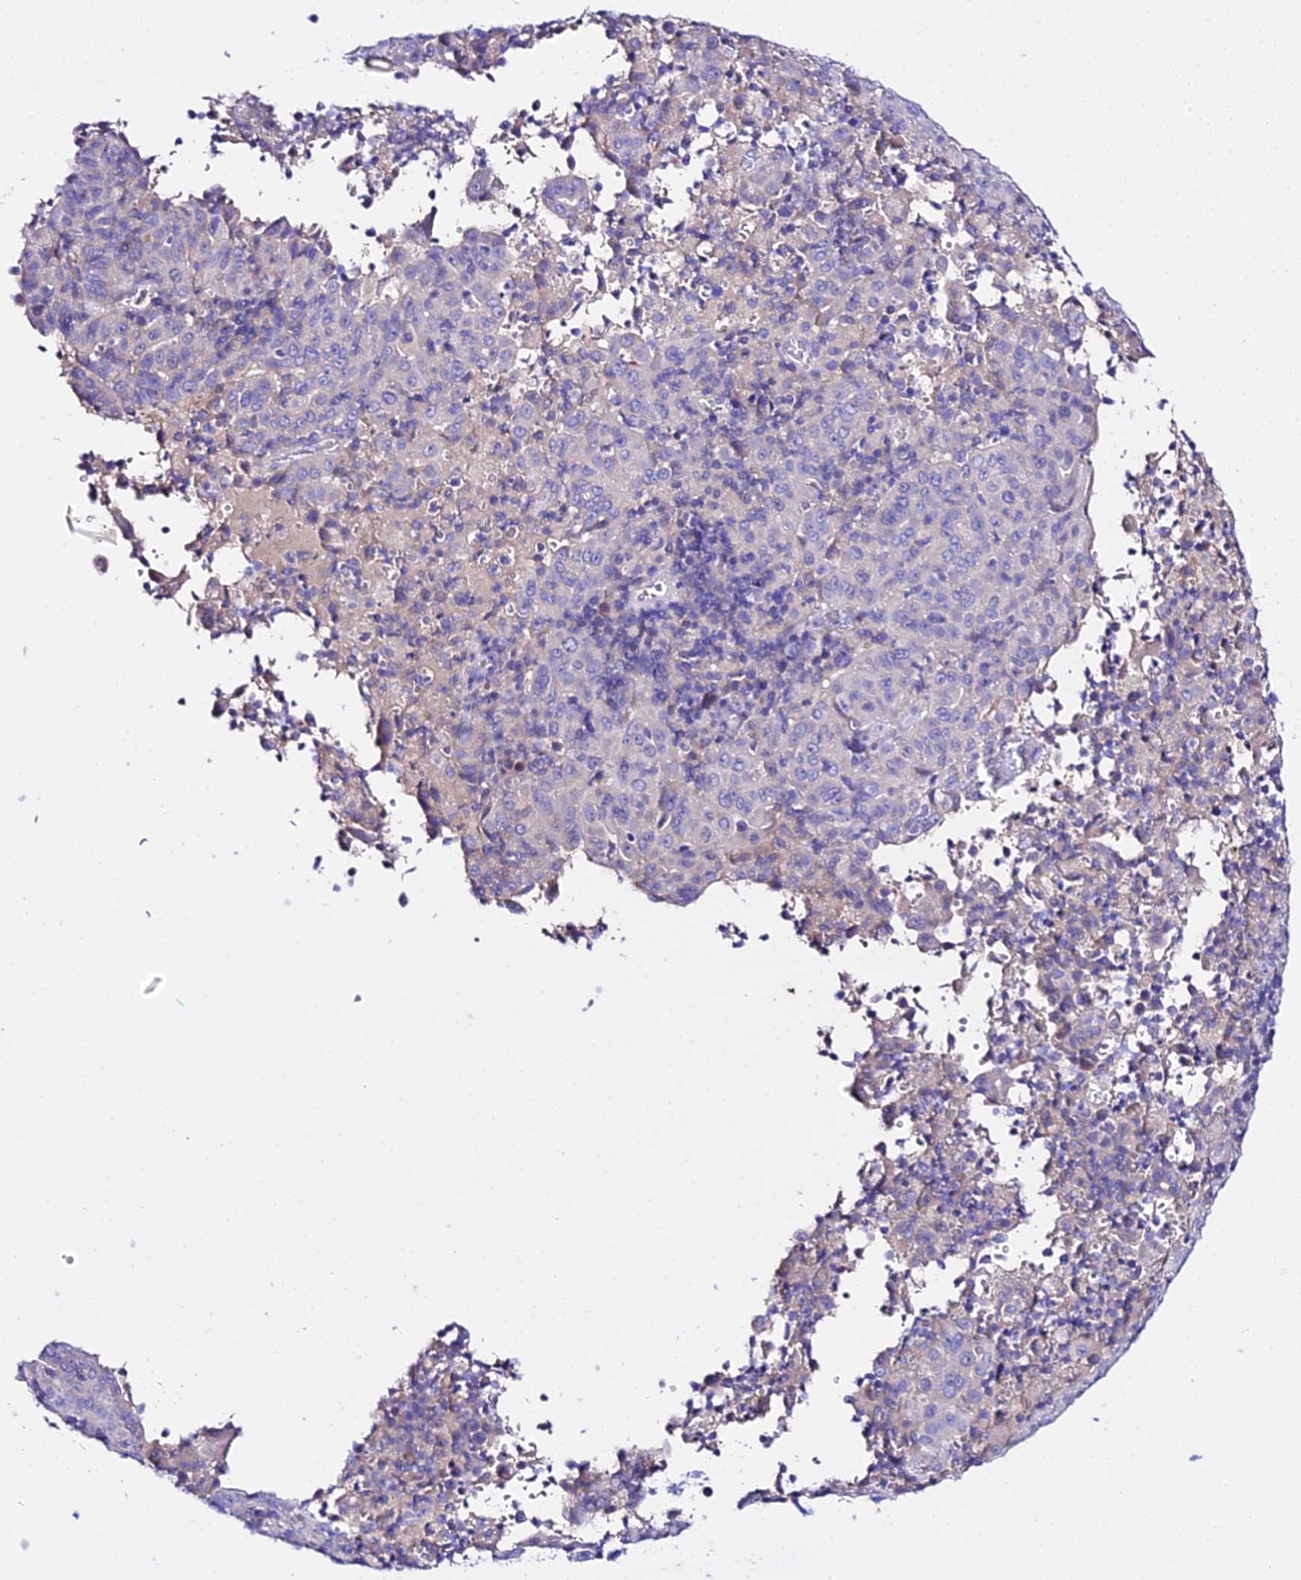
{"staining": {"intensity": "negative", "quantity": "none", "location": "none"}, "tissue": "pancreatic cancer", "cell_type": "Tumor cells", "image_type": "cancer", "snomed": [{"axis": "morphology", "description": "Adenocarcinoma, NOS"}, {"axis": "topography", "description": "Pancreas"}], "caption": "Immunohistochemistry (IHC) micrograph of human pancreatic cancer (adenocarcinoma) stained for a protein (brown), which exhibits no staining in tumor cells.", "gene": "TMEM117", "patient": {"sex": "male", "age": 63}}